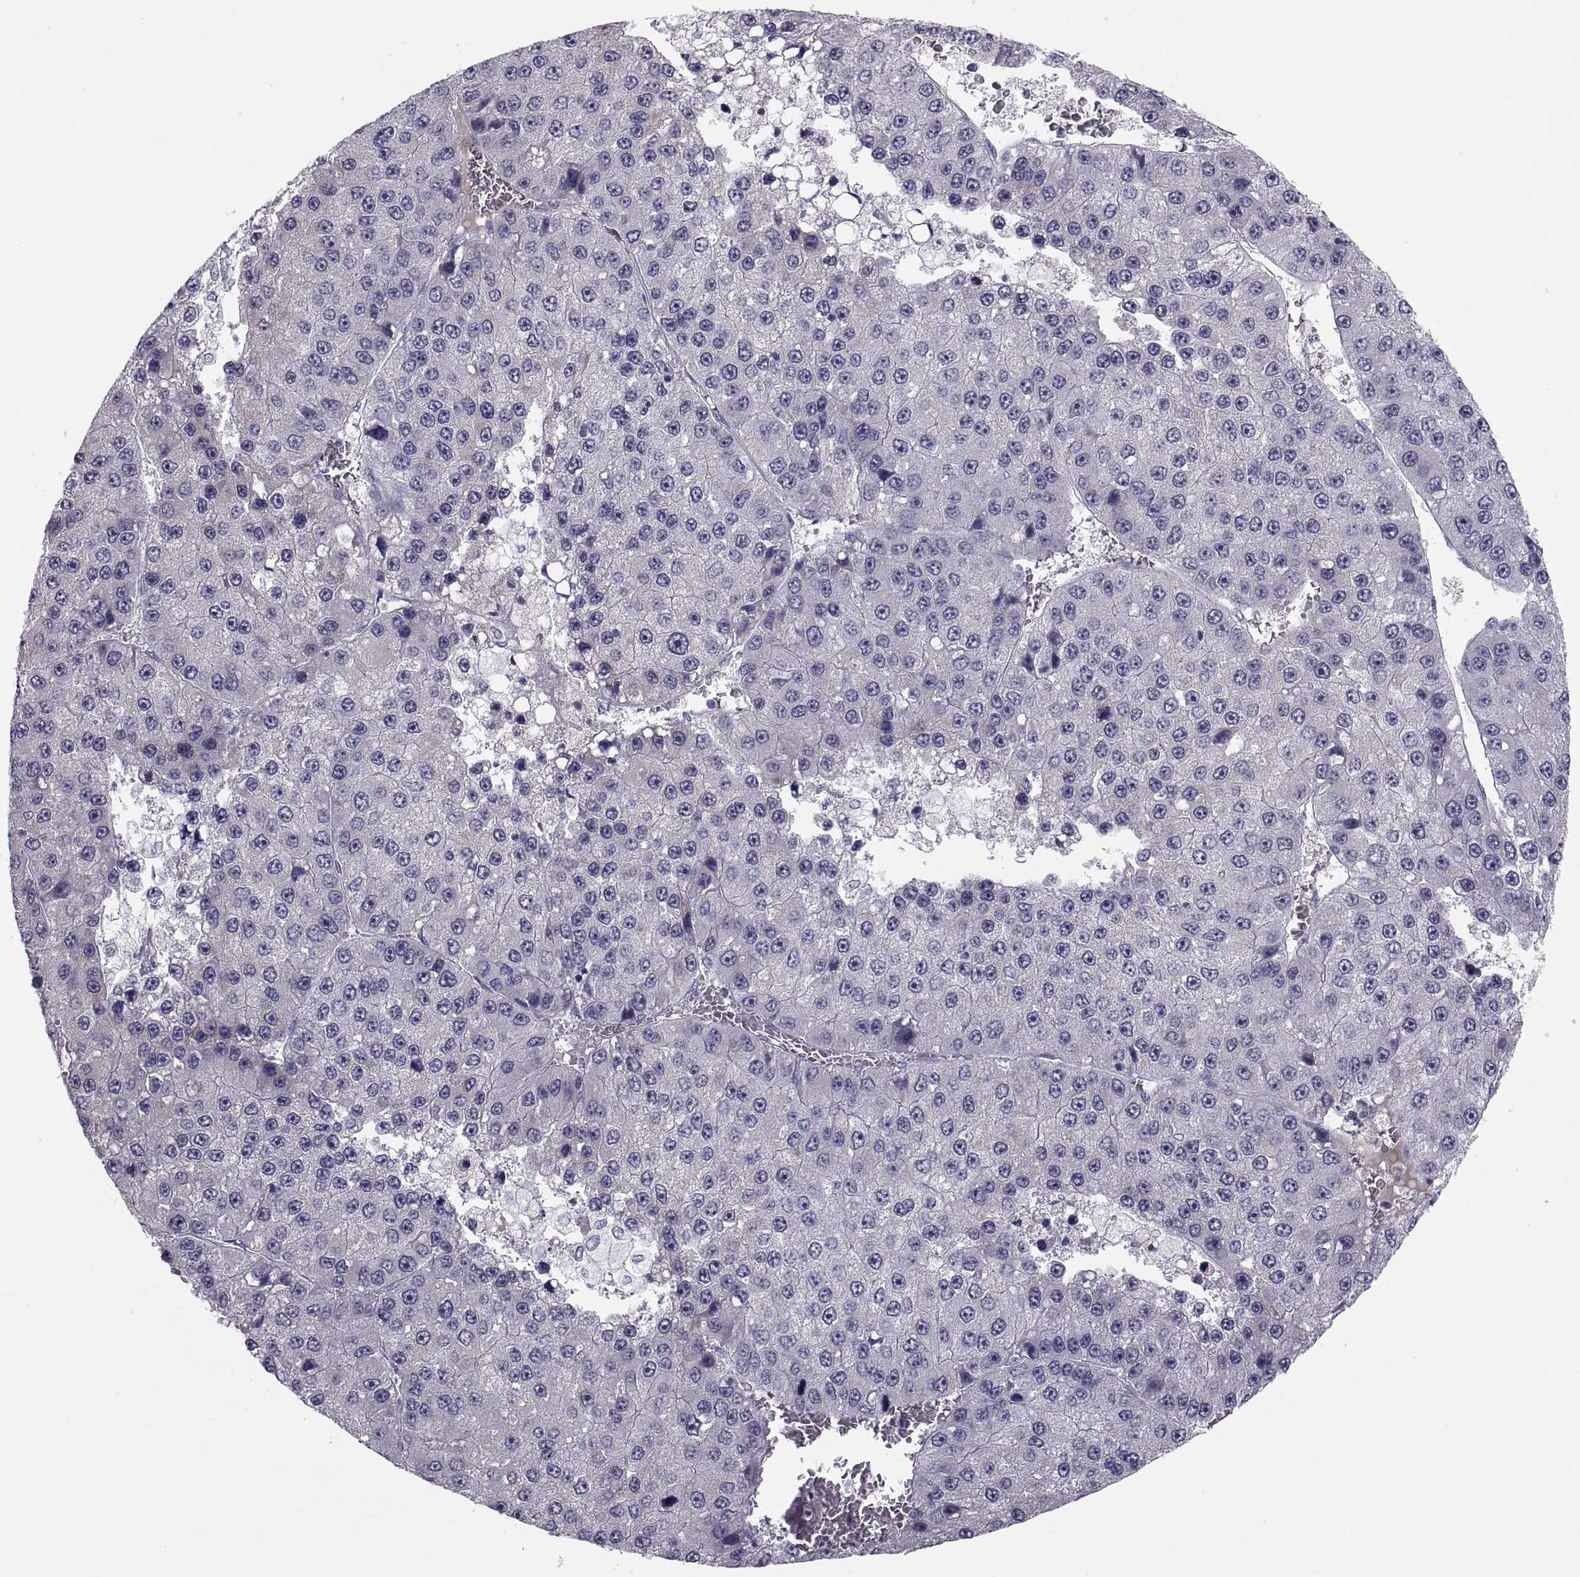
{"staining": {"intensity": "negative", "quantity": "none", "location": "none"}, "tissue": "liver cancer", "cell_type": "Tumor cells", "image_type": "cancer", "snomed": [{"axis": "morphology", "description": "Carcinoma, Hepatocellular, NOS"}, {"axis": "topography", "description": "Liver"}], "caption": "The immunohistochemistry photomicrograph has no significant positivity in tumor cells of hepatocellular carcinoma (liver) tissue.", "gene": "PDZRN4", "patient": {"sex": "female", "age": 73}}